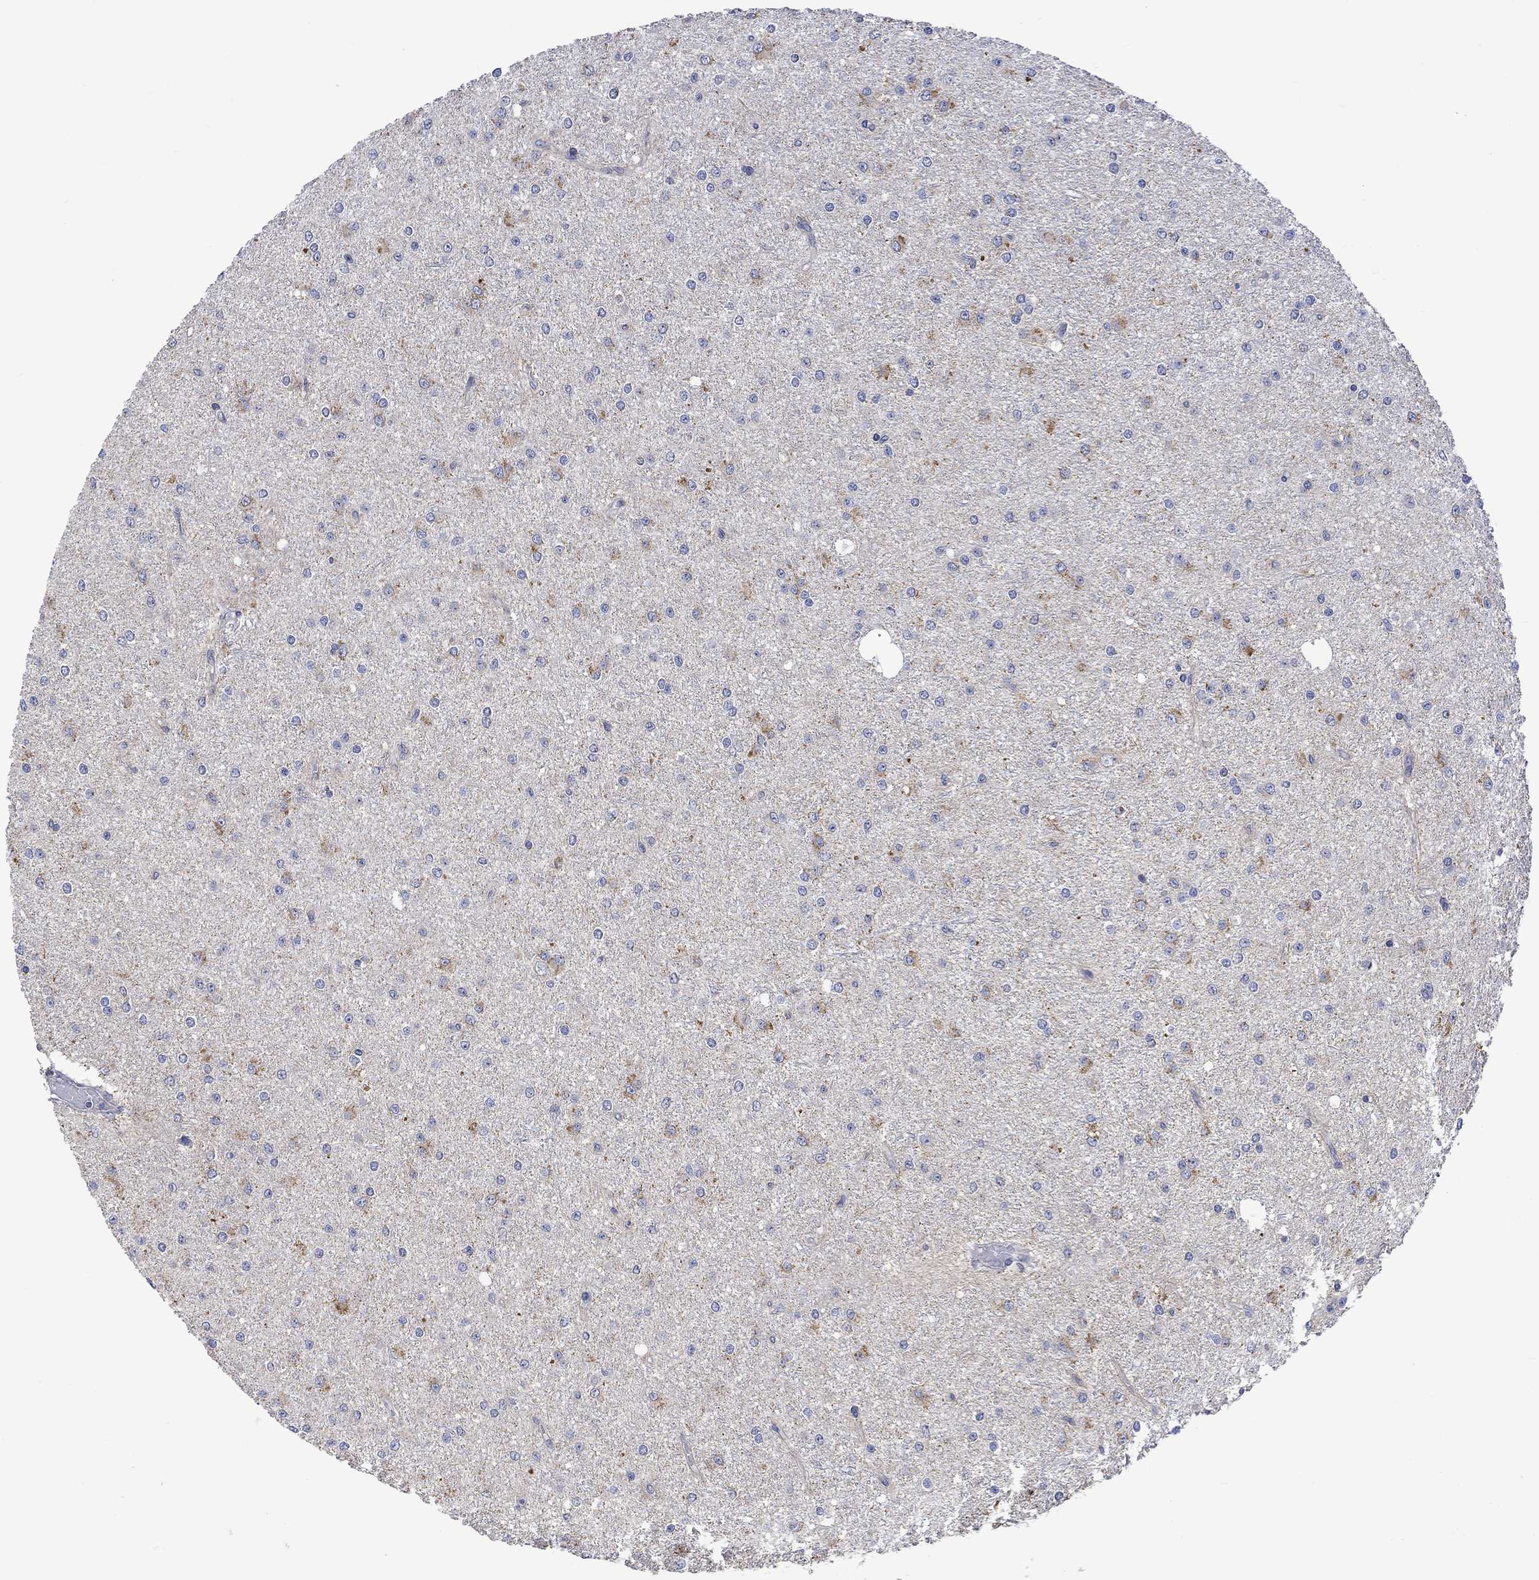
{"staining": {"intensity": "negative", "quantity": "none", "location": "none"}, "tissue": "glioma", "cell_type": "Tumor cells", "image_type": "cancer", "snomed": [{"axis": "morphology", "description": "Glioma, malignant, Low grade"}, {"axis": "topography", "description": "Brain"}], "caption": "This histopathology image is of low-grade glioma (malignant) stained with IHC to label a protein in brown with the nuclei are counter-stained blue. There is no expression in tumor cells. Brightfield microscopy of immunohistochemistry stained with DAB (brown) and hematoxylin (blue), captured at high magnification.", "gene": "SLC48A1", "patient": {"sex": "male", "age": 27}}